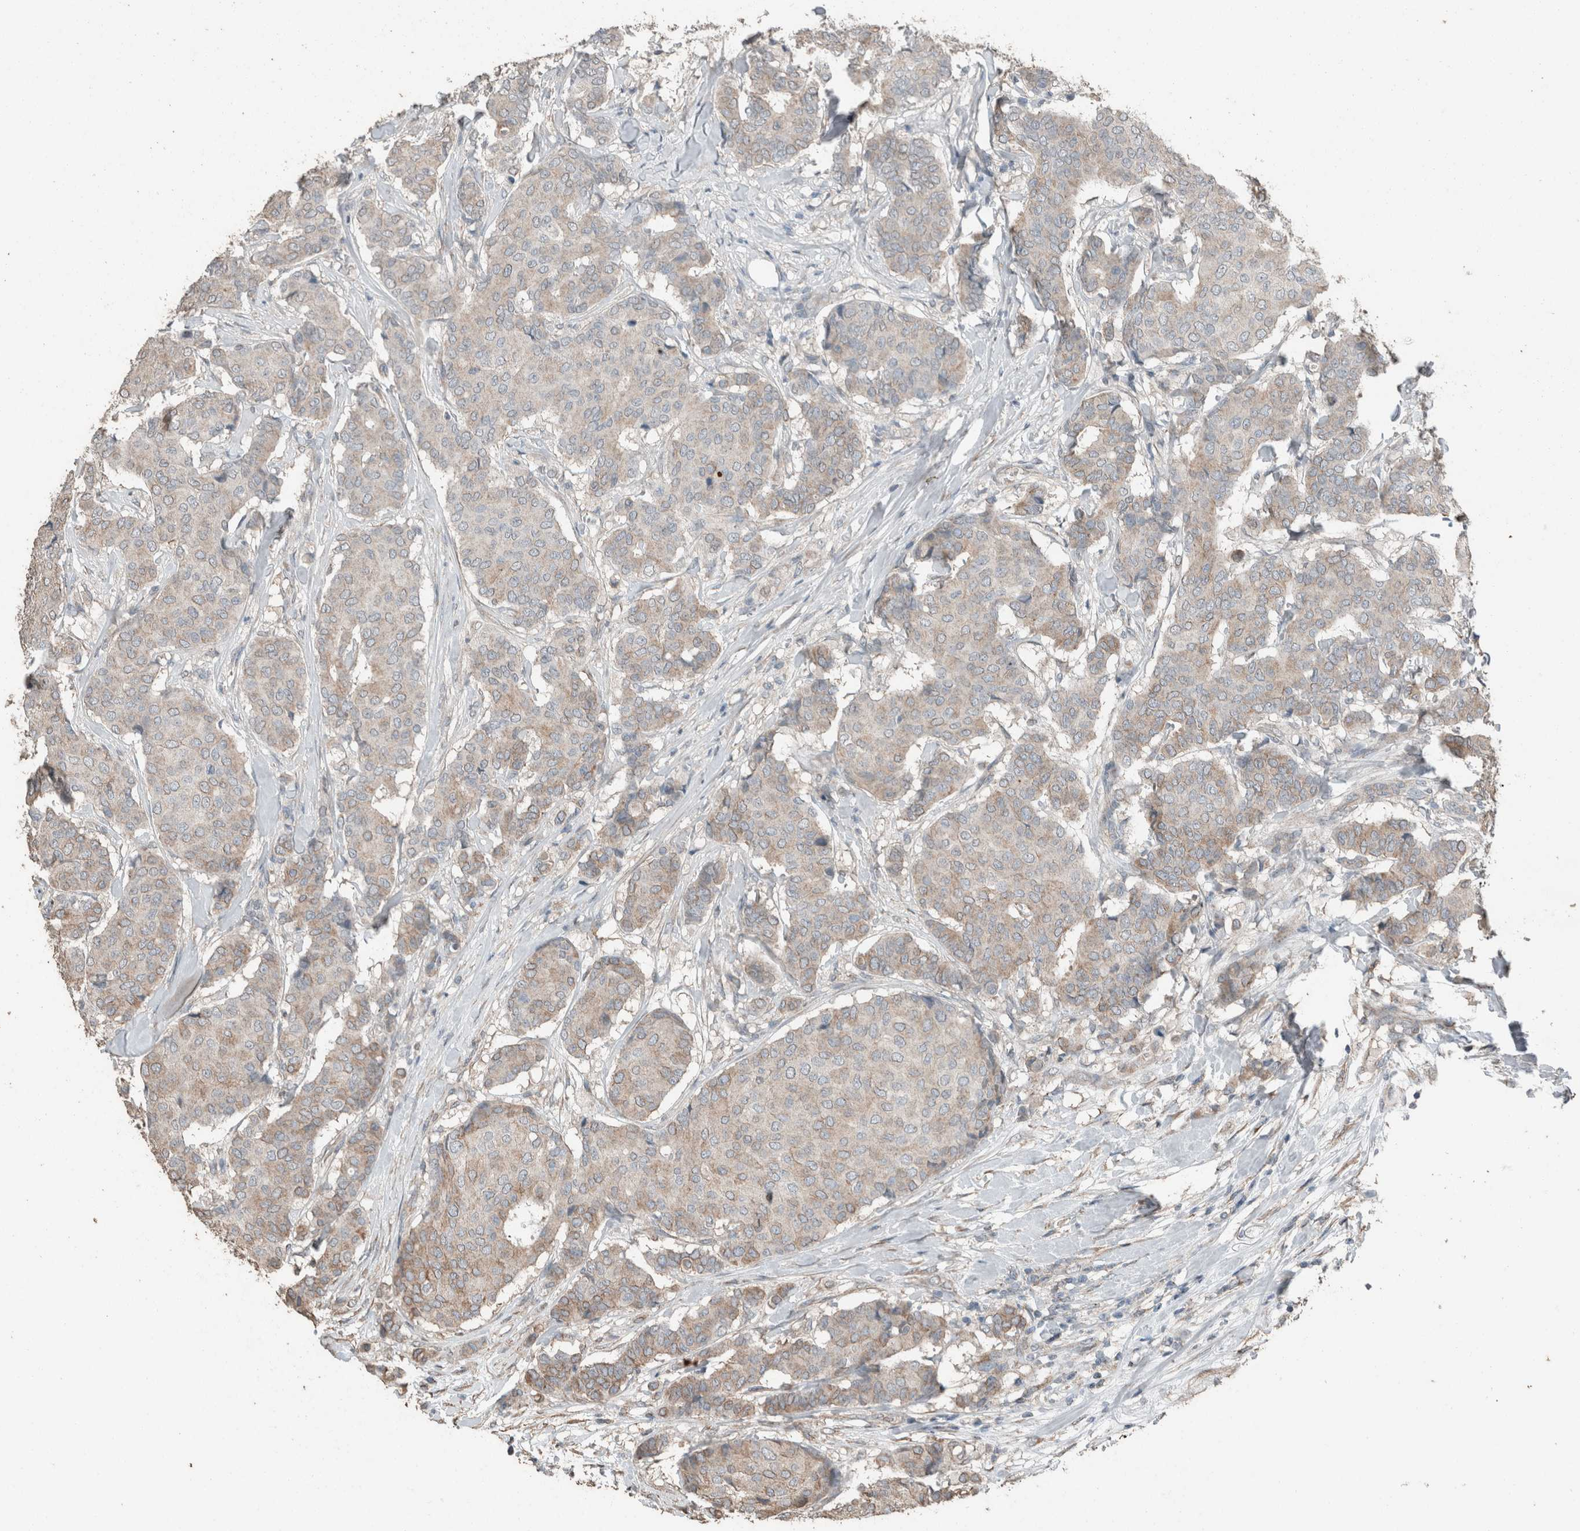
{"staining": {"intensity": "weak", "quantity": "25%-75%", "location": "cytoplasmic/membranous"}, "tissue": "breast cancer", "cell_type": "Tumor cells", "image_type": "cancer", "snomed": [{"axis": "morphology", "description": "Duct carcinoma"}, {"axis": "topography", "description": "Breast"}], "caption": "This histopathology image reveals immunohistochemistry staining of human breast intraductal carcinoma, with low weak cytoplasmic/membranous staining in about 25%-75% of tumor cells.", "gene": "ACVR2B", "patient": {"sex": "female", "age": 75}}